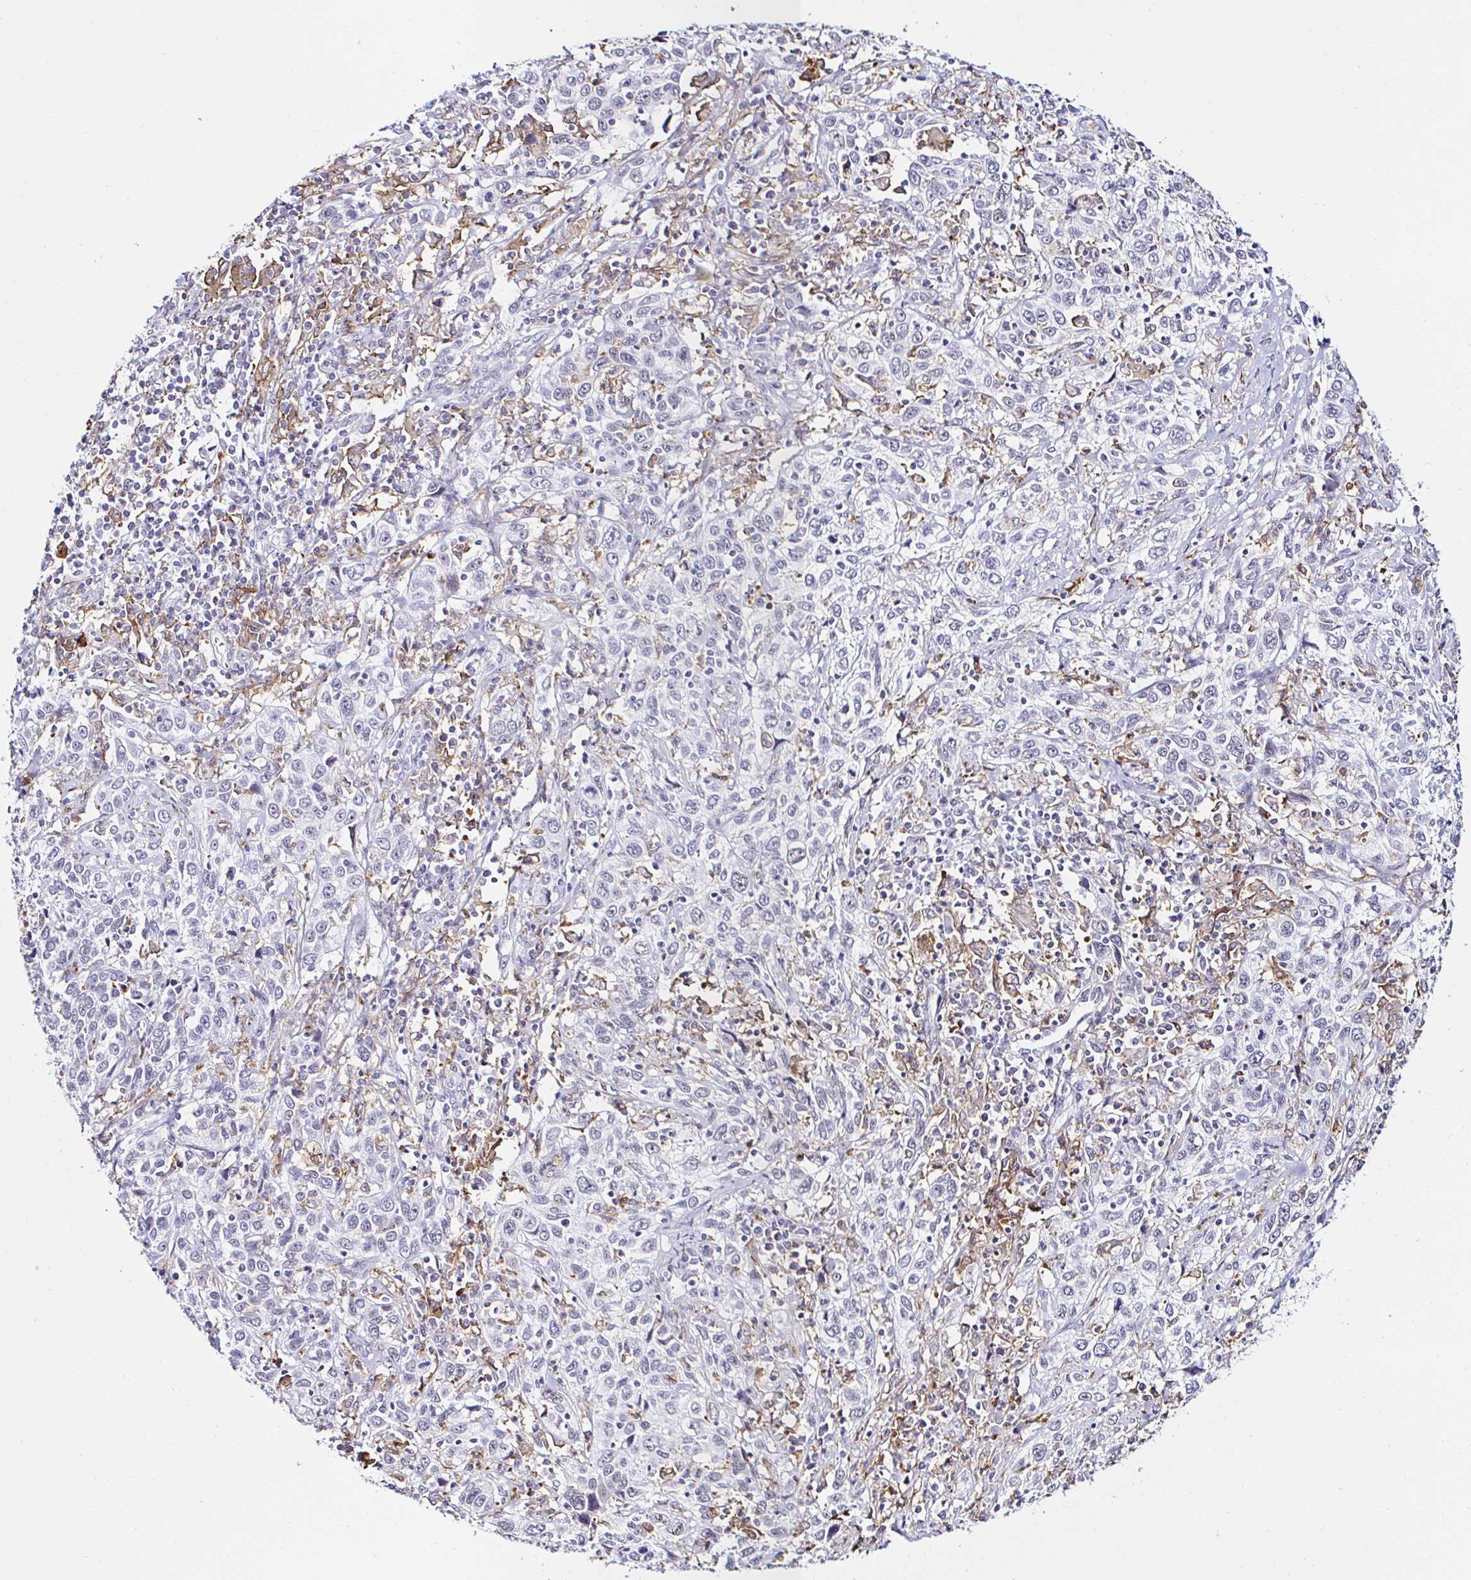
{"staining": {"intensity": "negative", "quantity": "none", "location": "none"}, "tissue": "cervical cancer", "cell_type": "Tumor cells", "image_type": "cancer", "snomed": [{"axis": "morphology", "description": "Squamous cell carcinoma, NOS"}, {"axis": "topography", "description": "Cervix"}], "caption": "Human cervical squamous cell carcinoma stained for a protein using immunohistochemistry demonstrates no staining in tumor cells.", "gene": "CYBB", "patient": {"sex": "female", "age": 46}}